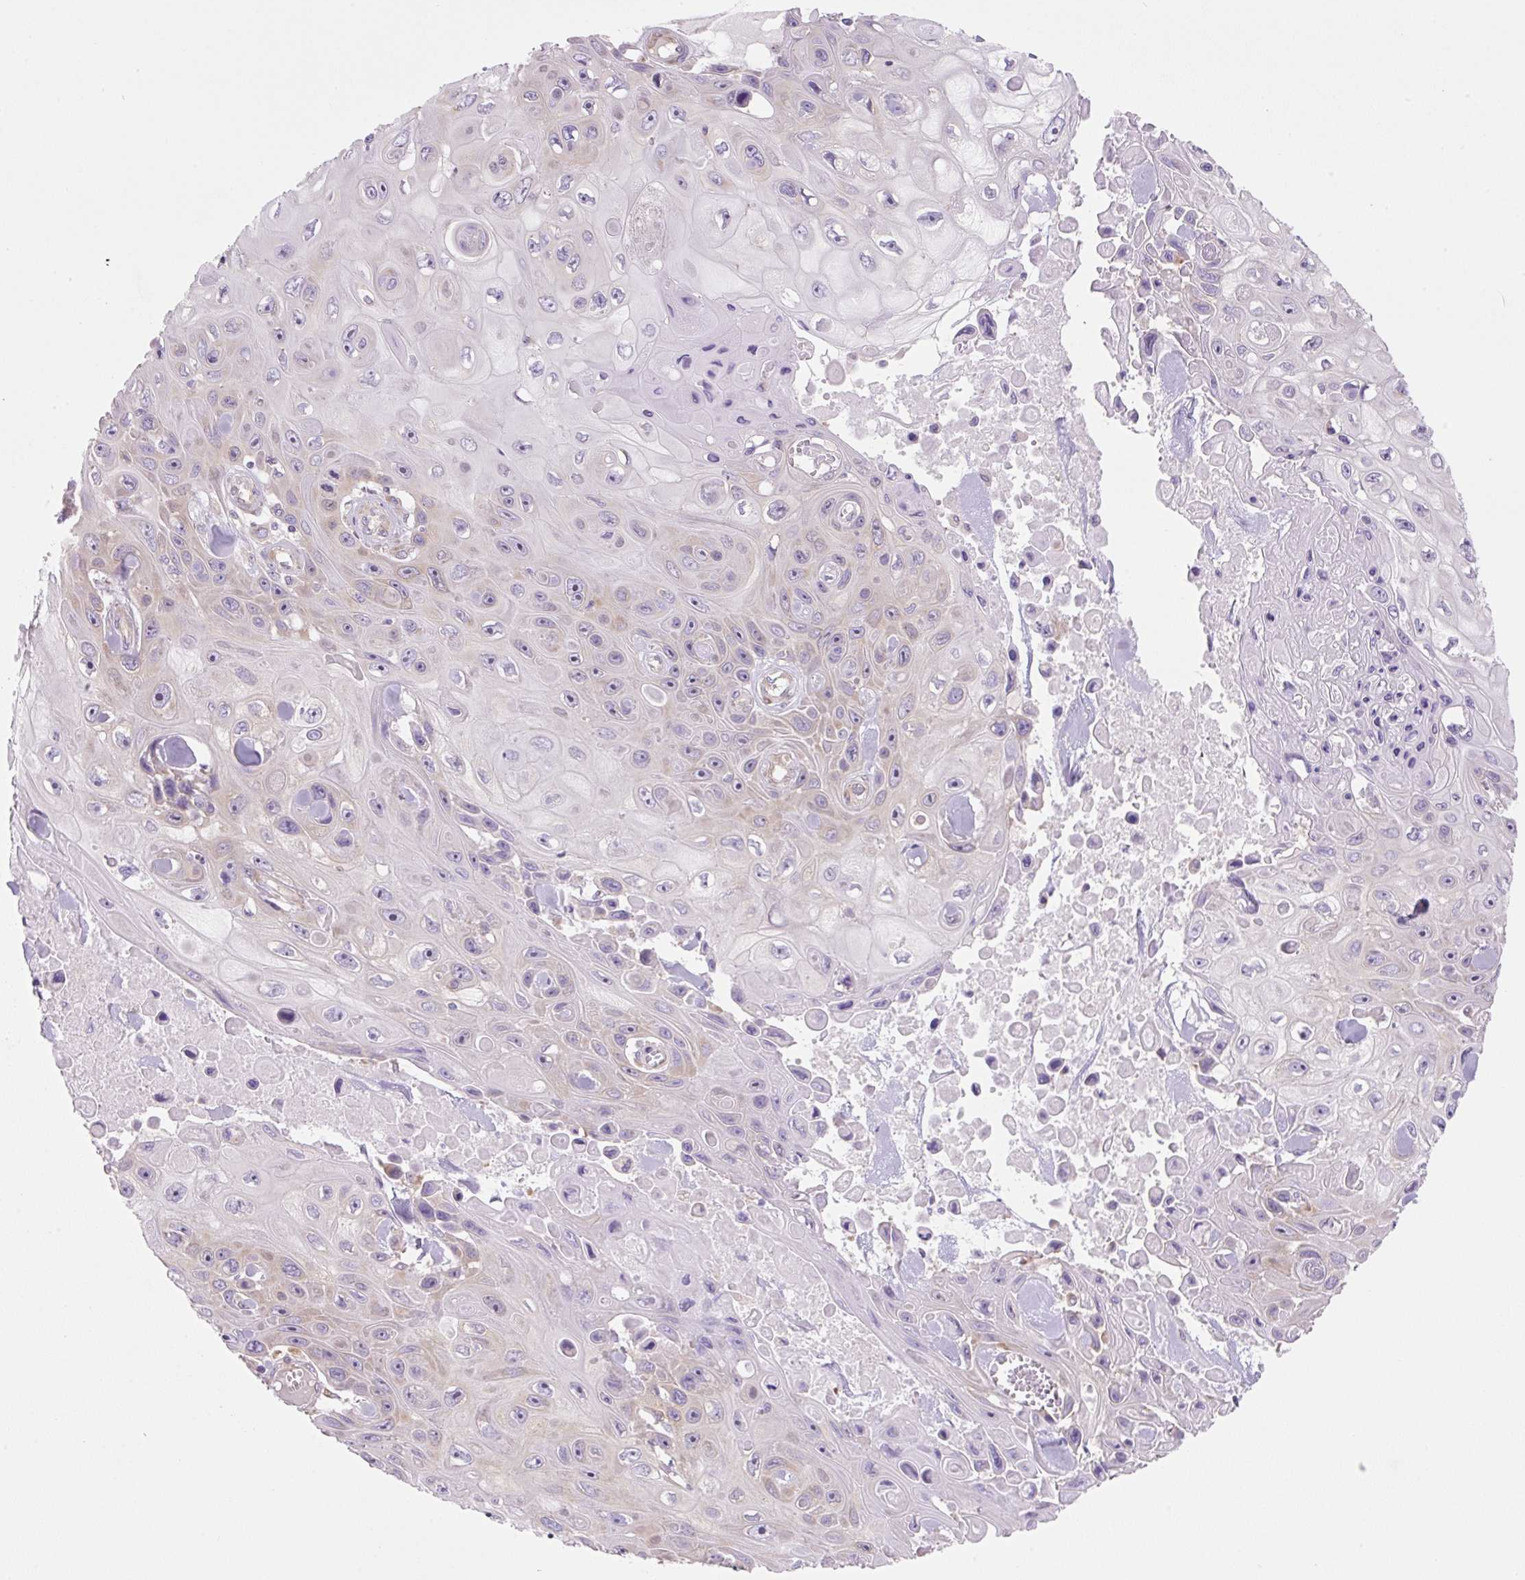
{"staining": {"intensity": "weak", "quantity": "<25%", "location": "cytoplasmic/membranous"}, "tissue": "skin cancer", "cell_type": "Tumor cells", "image_type": "cancer", "snomed": [{"axis": "morphology", "description": "Squamous cell carcinoma, NOS"}, {"axis": "topography", "description": "Skin"}], "caption": "Photomicrograph shows no protein positivity in tumor cells of squamous cell carcinoma (skin) tissue.", "gene": "RPL18A", "patient": {"sex": "male", "age": 82}}